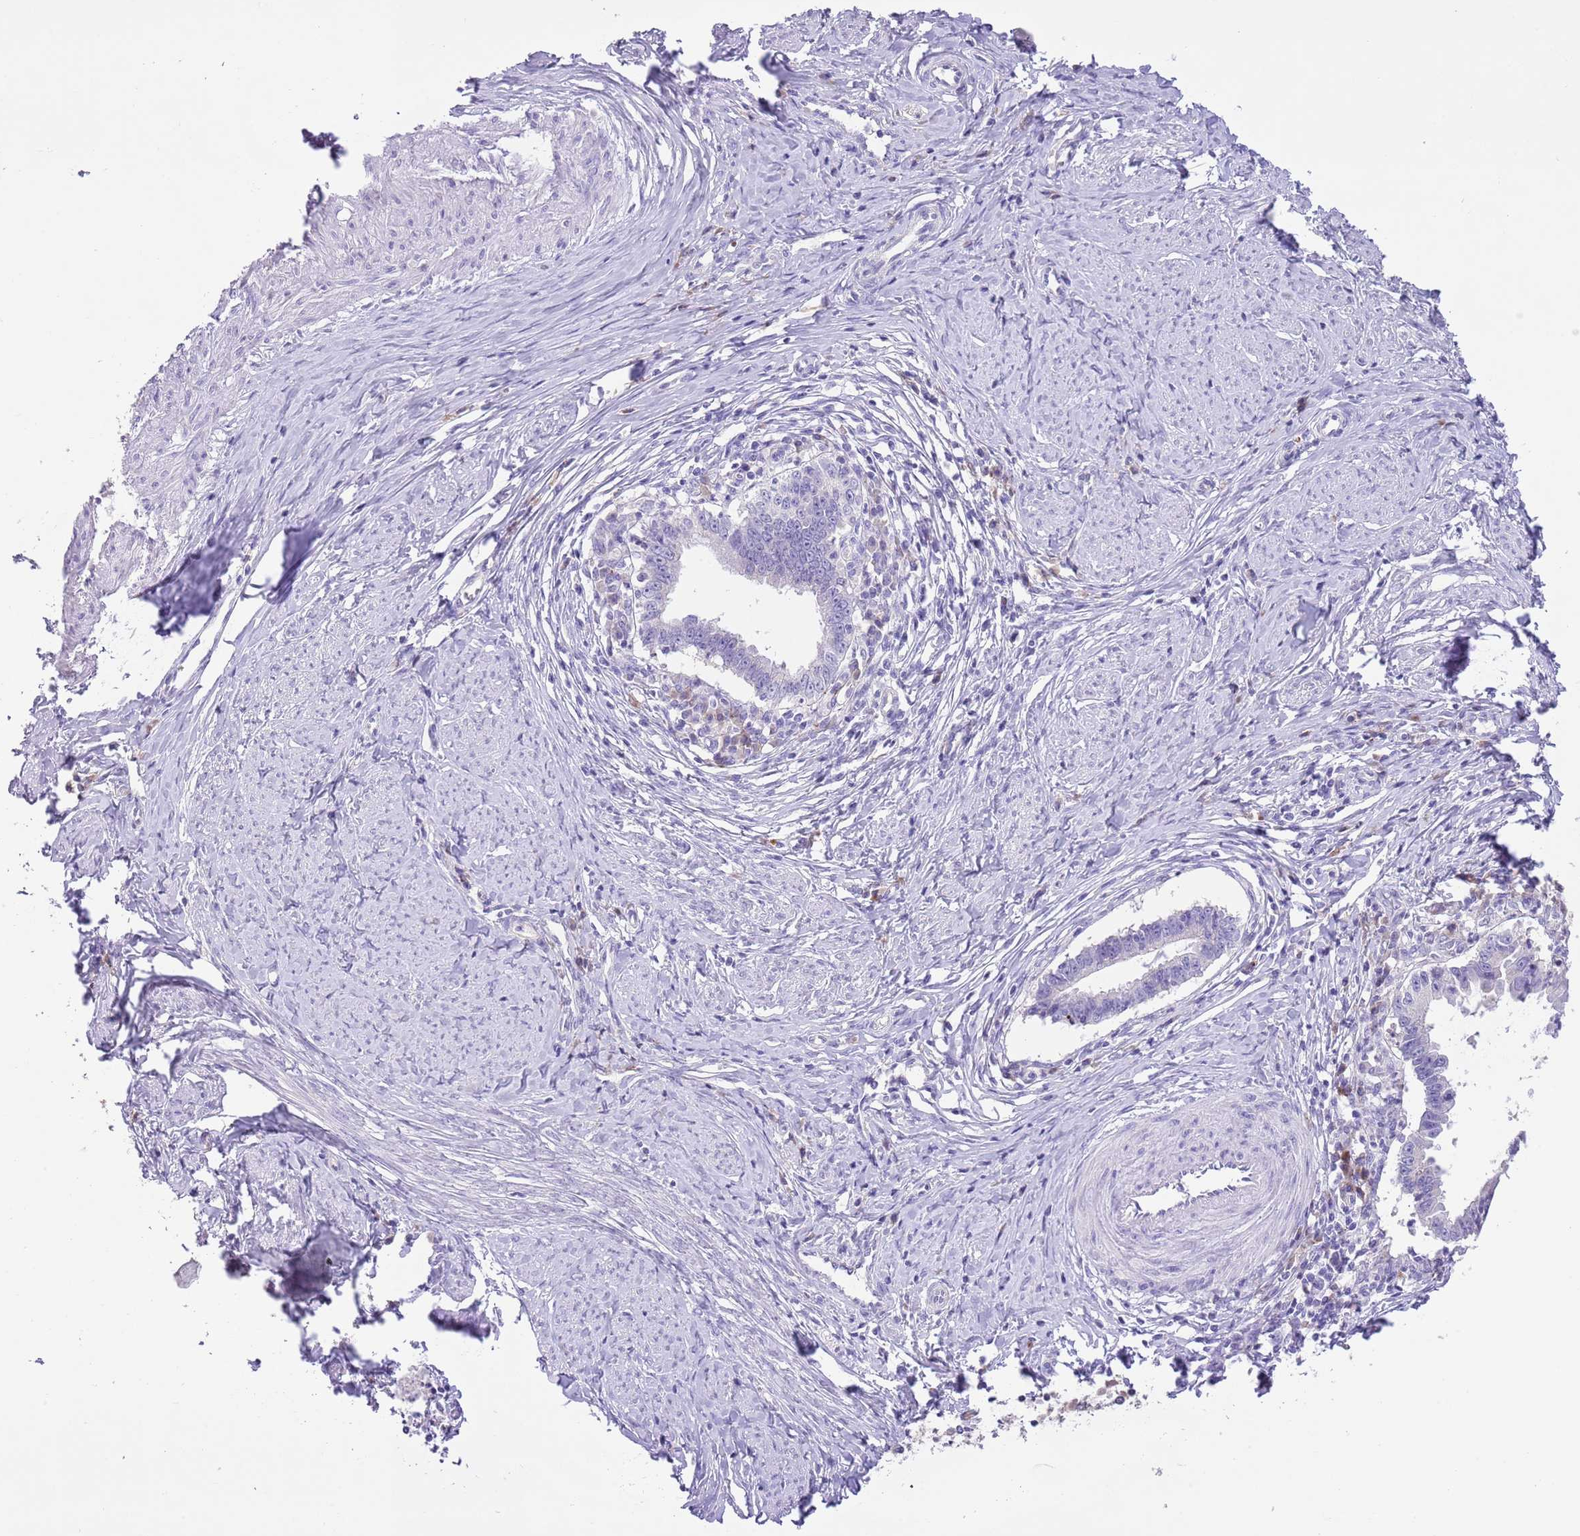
{"staining": {"intensity": "negative", "quantity": "none", "location": "none"}, "tissue": "cervical cancer", "cell_type": "Tumor cells", "image_type": "cancer", "snomed": [{"axis": "morphology", "description": "Adenocarcinoma, NOS"}, {"axis": "topography", "description": "Cervix"}], "caption": "Protein analysis of cervical cancer demonstrates no significant positivity in tumor cells.", "gene": "CLEC2A", "patient": {"sex": "female", "age": 36}}